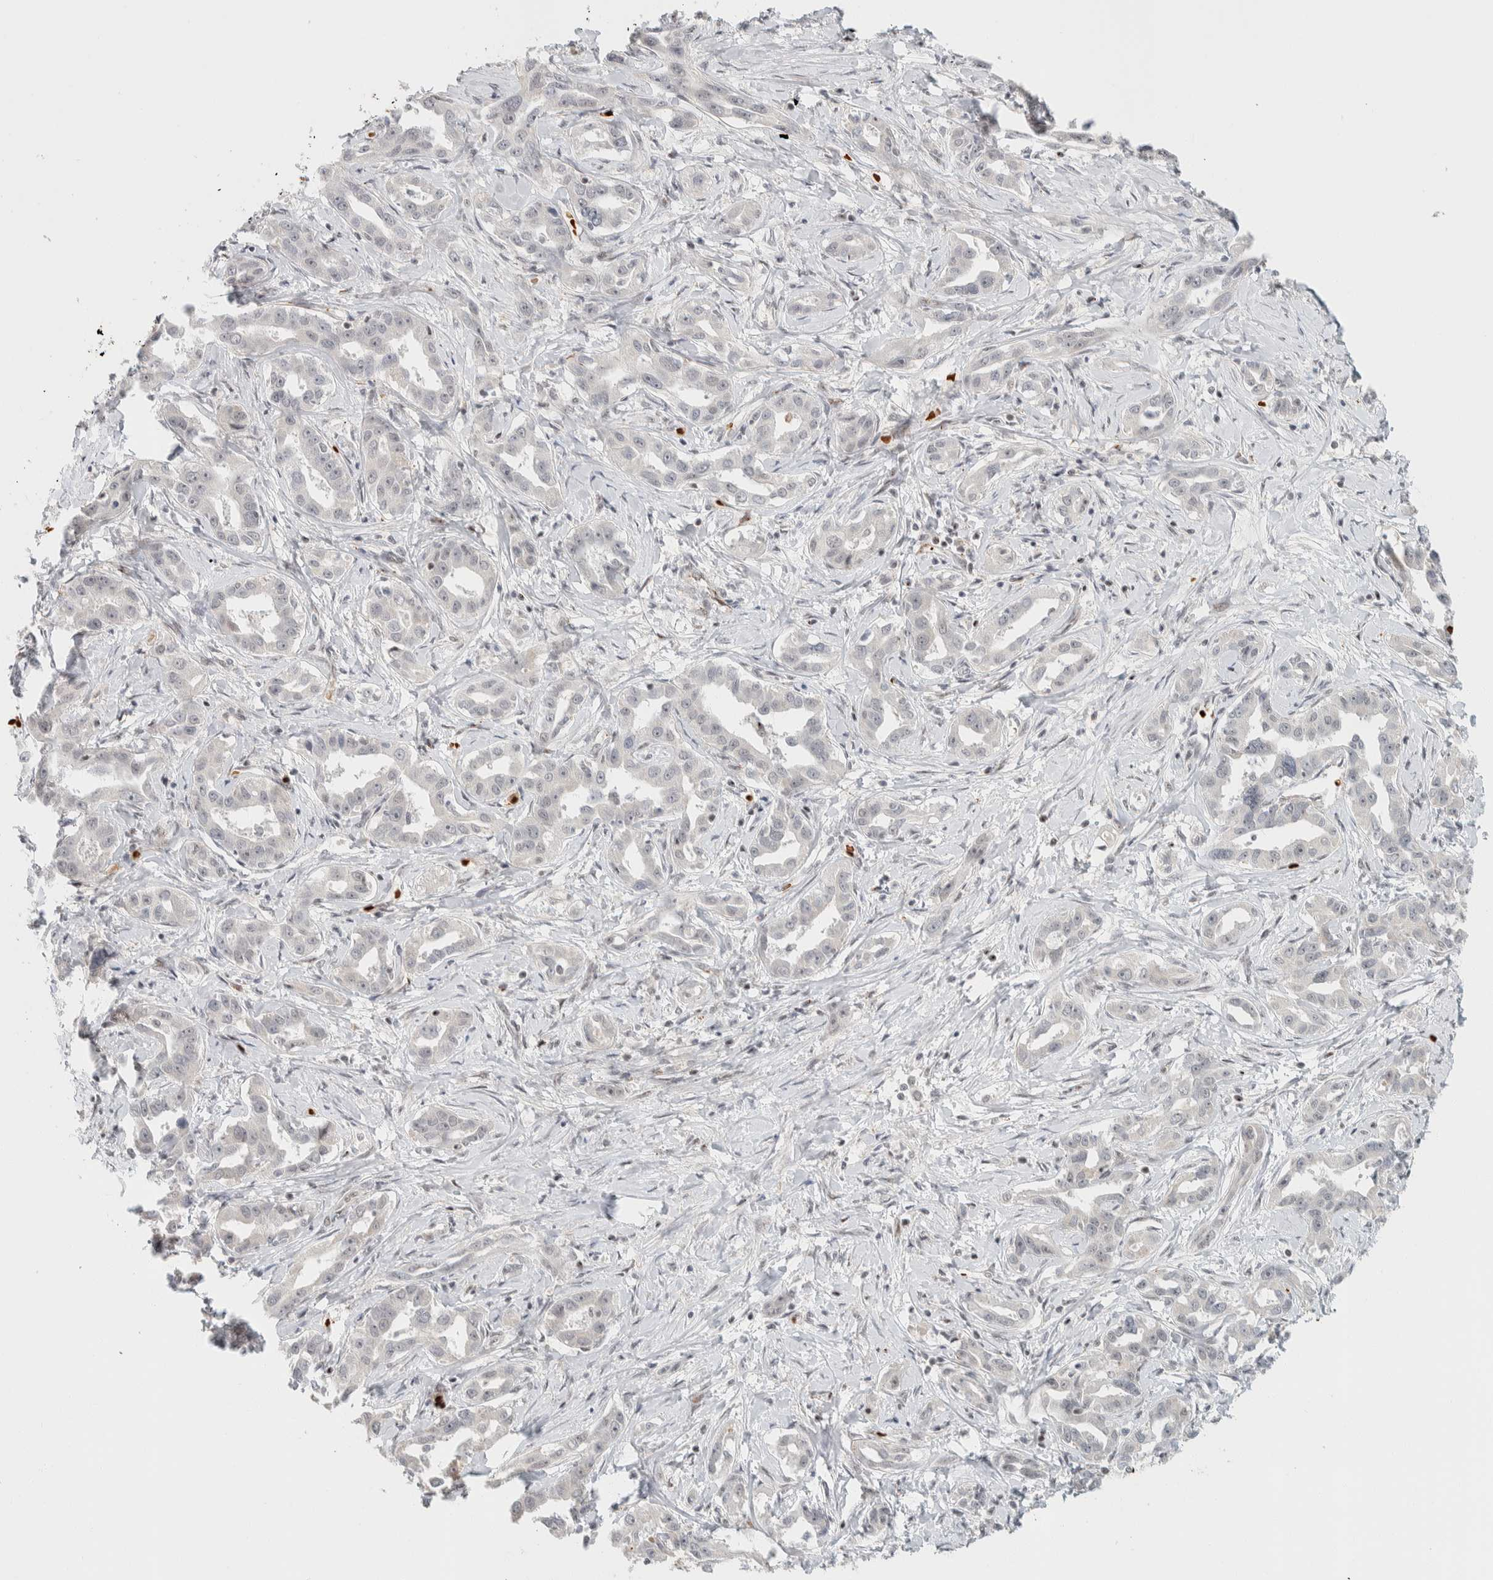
{"staining": {"intensity": "negative", "quantity": "none", "location": "none"}, "tissue": "liver cancer", "cell_type": "Tumor cells", "image_type": "cancer", "snomed": [{"axis": "morphology", "description": "Cholangiocarcinoma"}, {"axis": "topography", "description": "Liver"}], "caption": "Tumor cells are negative for protein expression in human cholangiocarcinoma (liver). Brightfield microscopy of IHC stained with DAB (3,3'-diaminobenzidine) (brown) and hematoxylin (blue), captured at high magnification.", "gene": "ZBTB2", "patient": {"sex": "male", "age": 59}}